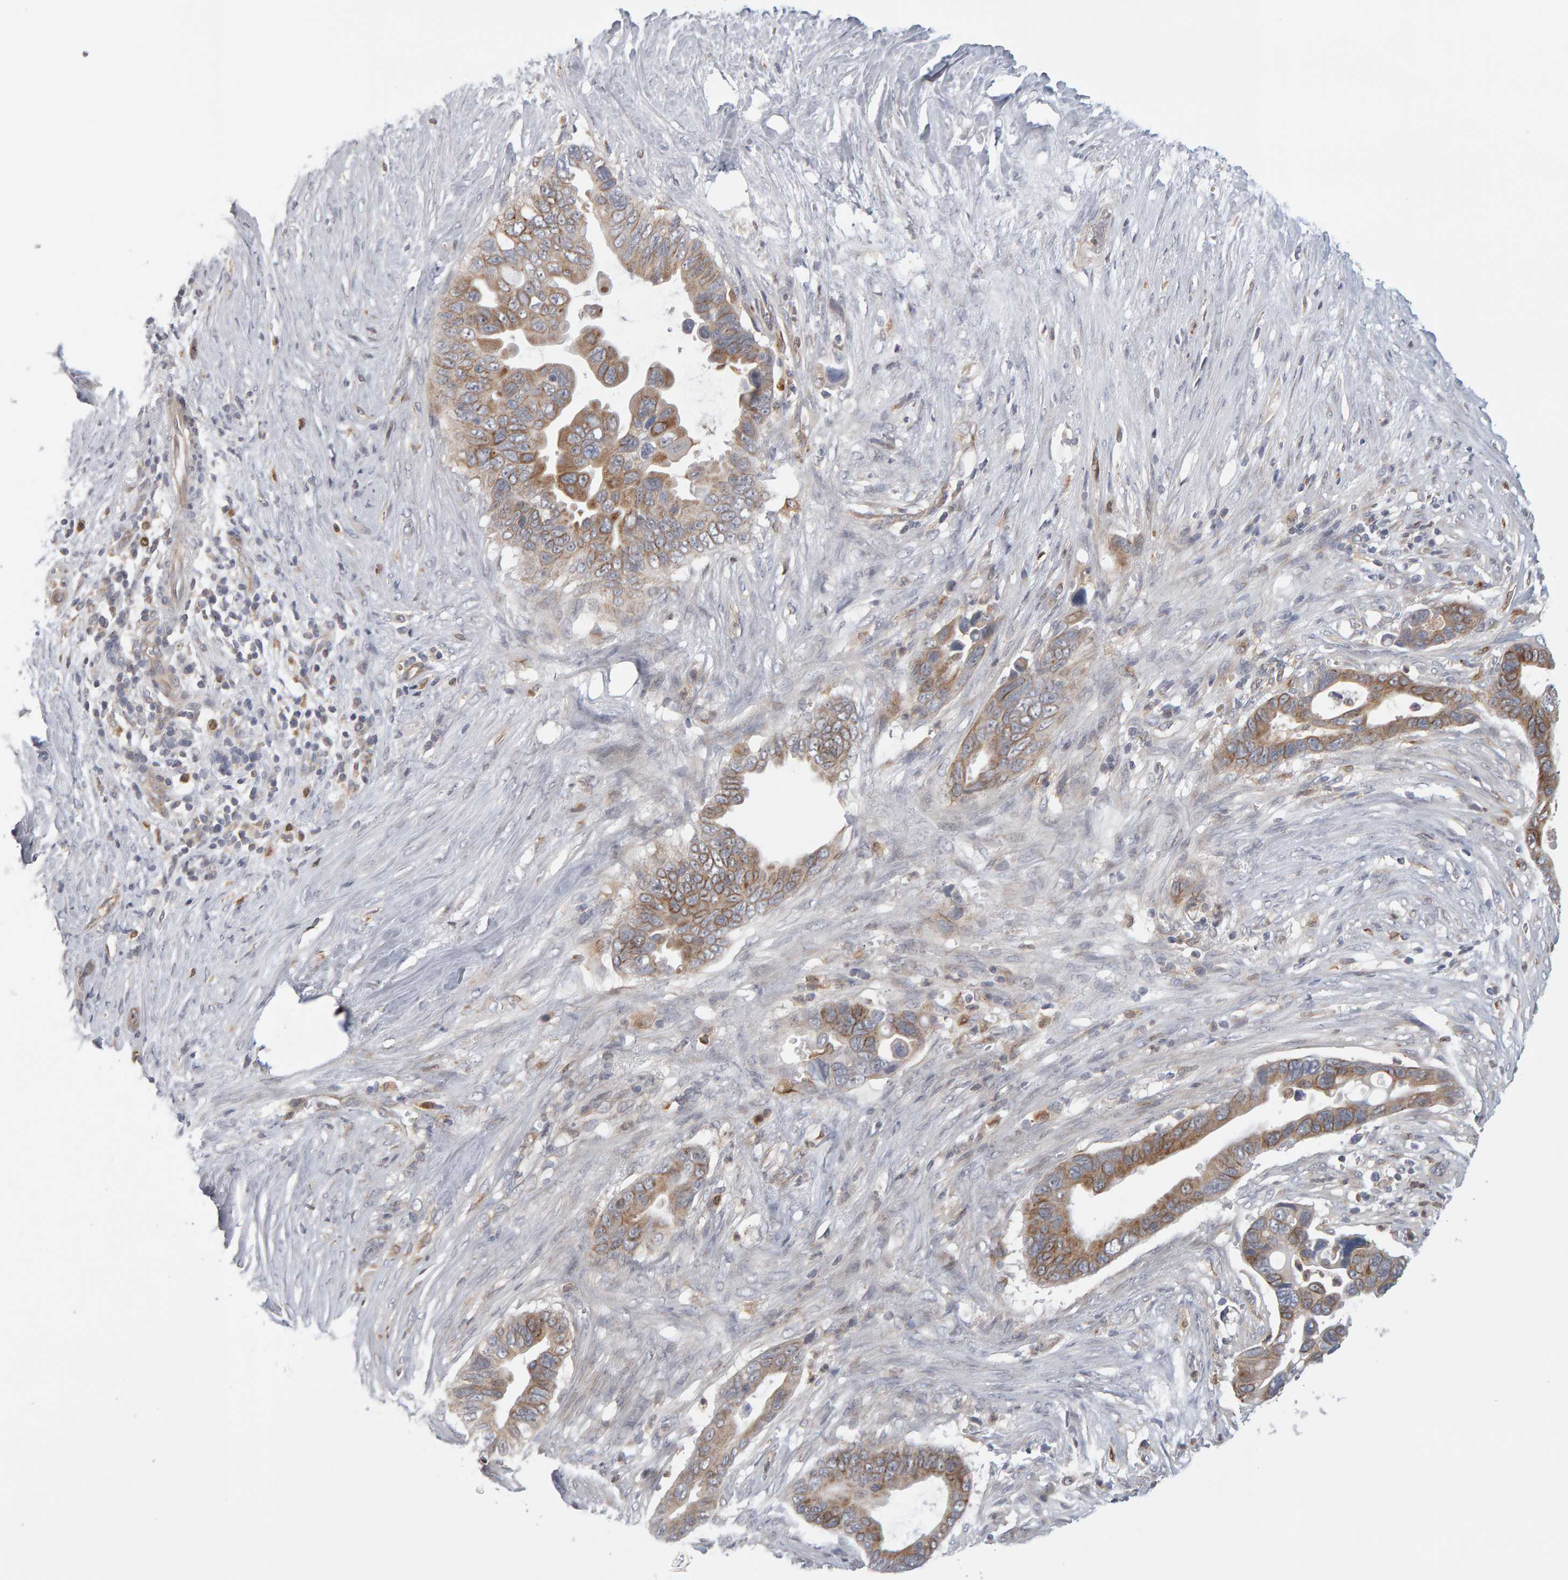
{"staining": {"intensity": "moderate", "quantity": ">75%", "location": "cytoplasmic/membranous"}, "tissue": "pancreatic cancer", "cell_type": "Tumor cells", "image_type": "cancer", "snomed": [{"axis": "morphology", "description": "Adenocarcinoma, NOS"}, {"axis": "topography", "description": "Pancreas"}], "caption": "Moderate cytoplasmic/membranous positivity is appreciated in about >75% of tumor cells in pancreatic cancer. Using DAB (brown) and hematoxylin (blue) stains, captured at high magnification using brightfield microscopy.", "gene": "MSRA", "patient": {"sex": "female", "age": 72}}